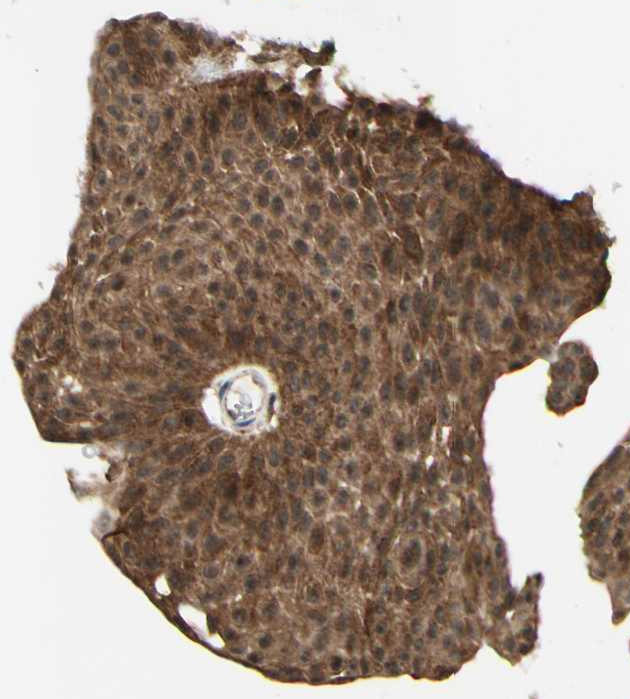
{"staining": {"intensity": "strong", "quantity": ">75%", "location": "cytoplasmic/membranous"}, "tissue": "urothelial cancer", "cell_type": "Tumor cells", "image_type": "cancer", "snomed": [{"axis": "morphology", "description": "Urothelial carcinoma, Low grade"}, {"axis": "topography", "description": "Urinary bladder"}], "caption": "Protein staining demonstrates strong cytoplasmic/membranous positivity in approximately >75% of tumor cells in low-grade urothelial carcinoma. (Brightfield microscopy of DAB IHC at high magnification).", "gene": "DHRS3", "patient": {"sex": "female", "age": 60}}